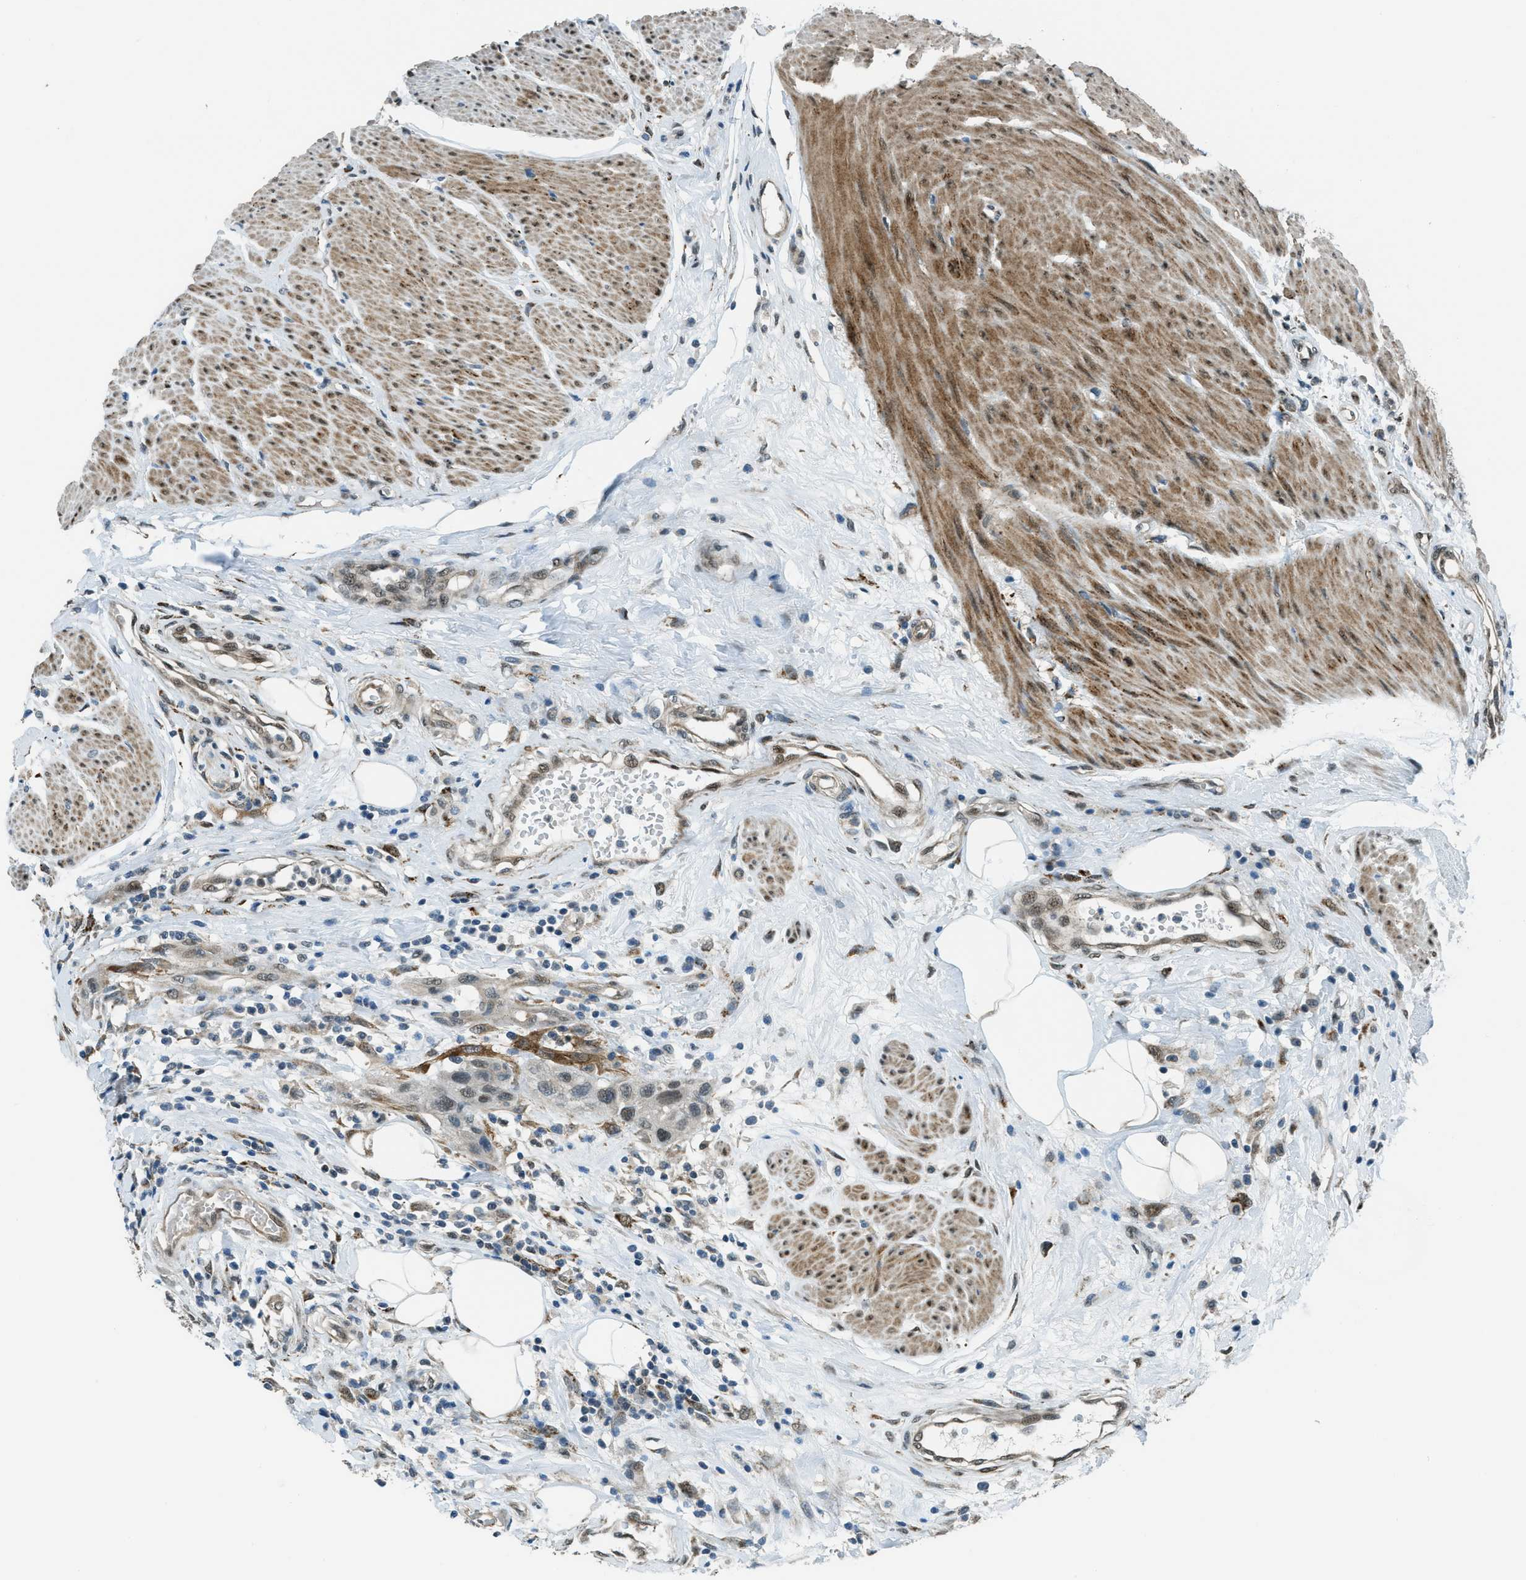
{"staining": {"intensity": "weak", "quantity": "<25%", "location": "cytoplasmic/membranous,nuclear"}, "tissue": "urothelial cancer", "cell_type": "Tumor cells", "image_type": "cancer", "snomed": [{"axis": "morphology", "description": "Urothelial carcinoma, High grade"}, {"axis": "topography", "description": "Urinary bladder"}], "caption": "Micrograph shows no protein staining in tumor cells of urothelial carcinoma (high-grade) tissue.", "gene": "NPEPL1", "patient": {"sex": "male", "age": 35}}